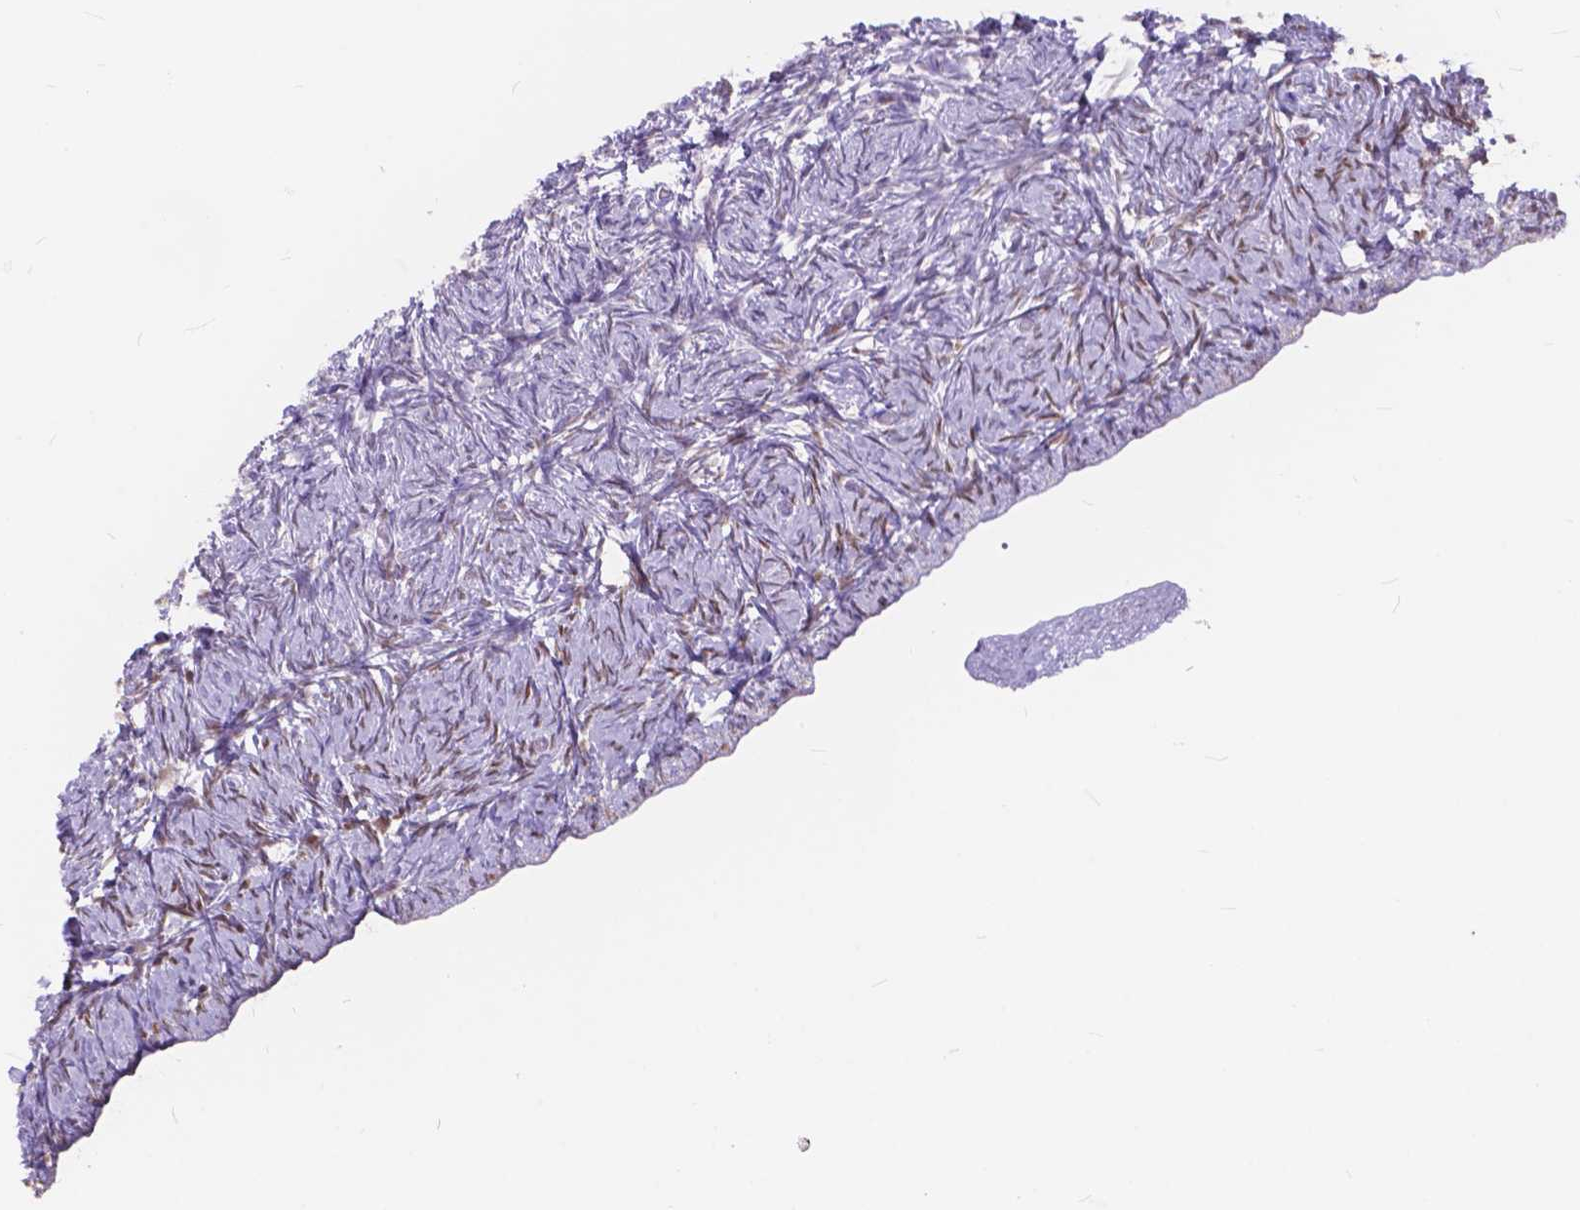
{"staining": {"intensity": "moderate", "quantity": ">75%", "location": "nuclear"}, "tissue": "ovary", "cell_type": "Follicle cells", "image_type": "normal", "snomed": [{"axis": "morphology", "description": "Normal tissue, NOS"}, {"axis": "topography", "description": "Ovary"}], "caption": "Moderate nuclear expression is identified in approximately >75% of follicle cells in unremarkable ovary. (DAB (3,3'-diaminobenzidine) IHC, brown staining for protein, blue staining for nuclei).", "gene": "FOXL2", "patient": {"sex": "female", "age": 39}}